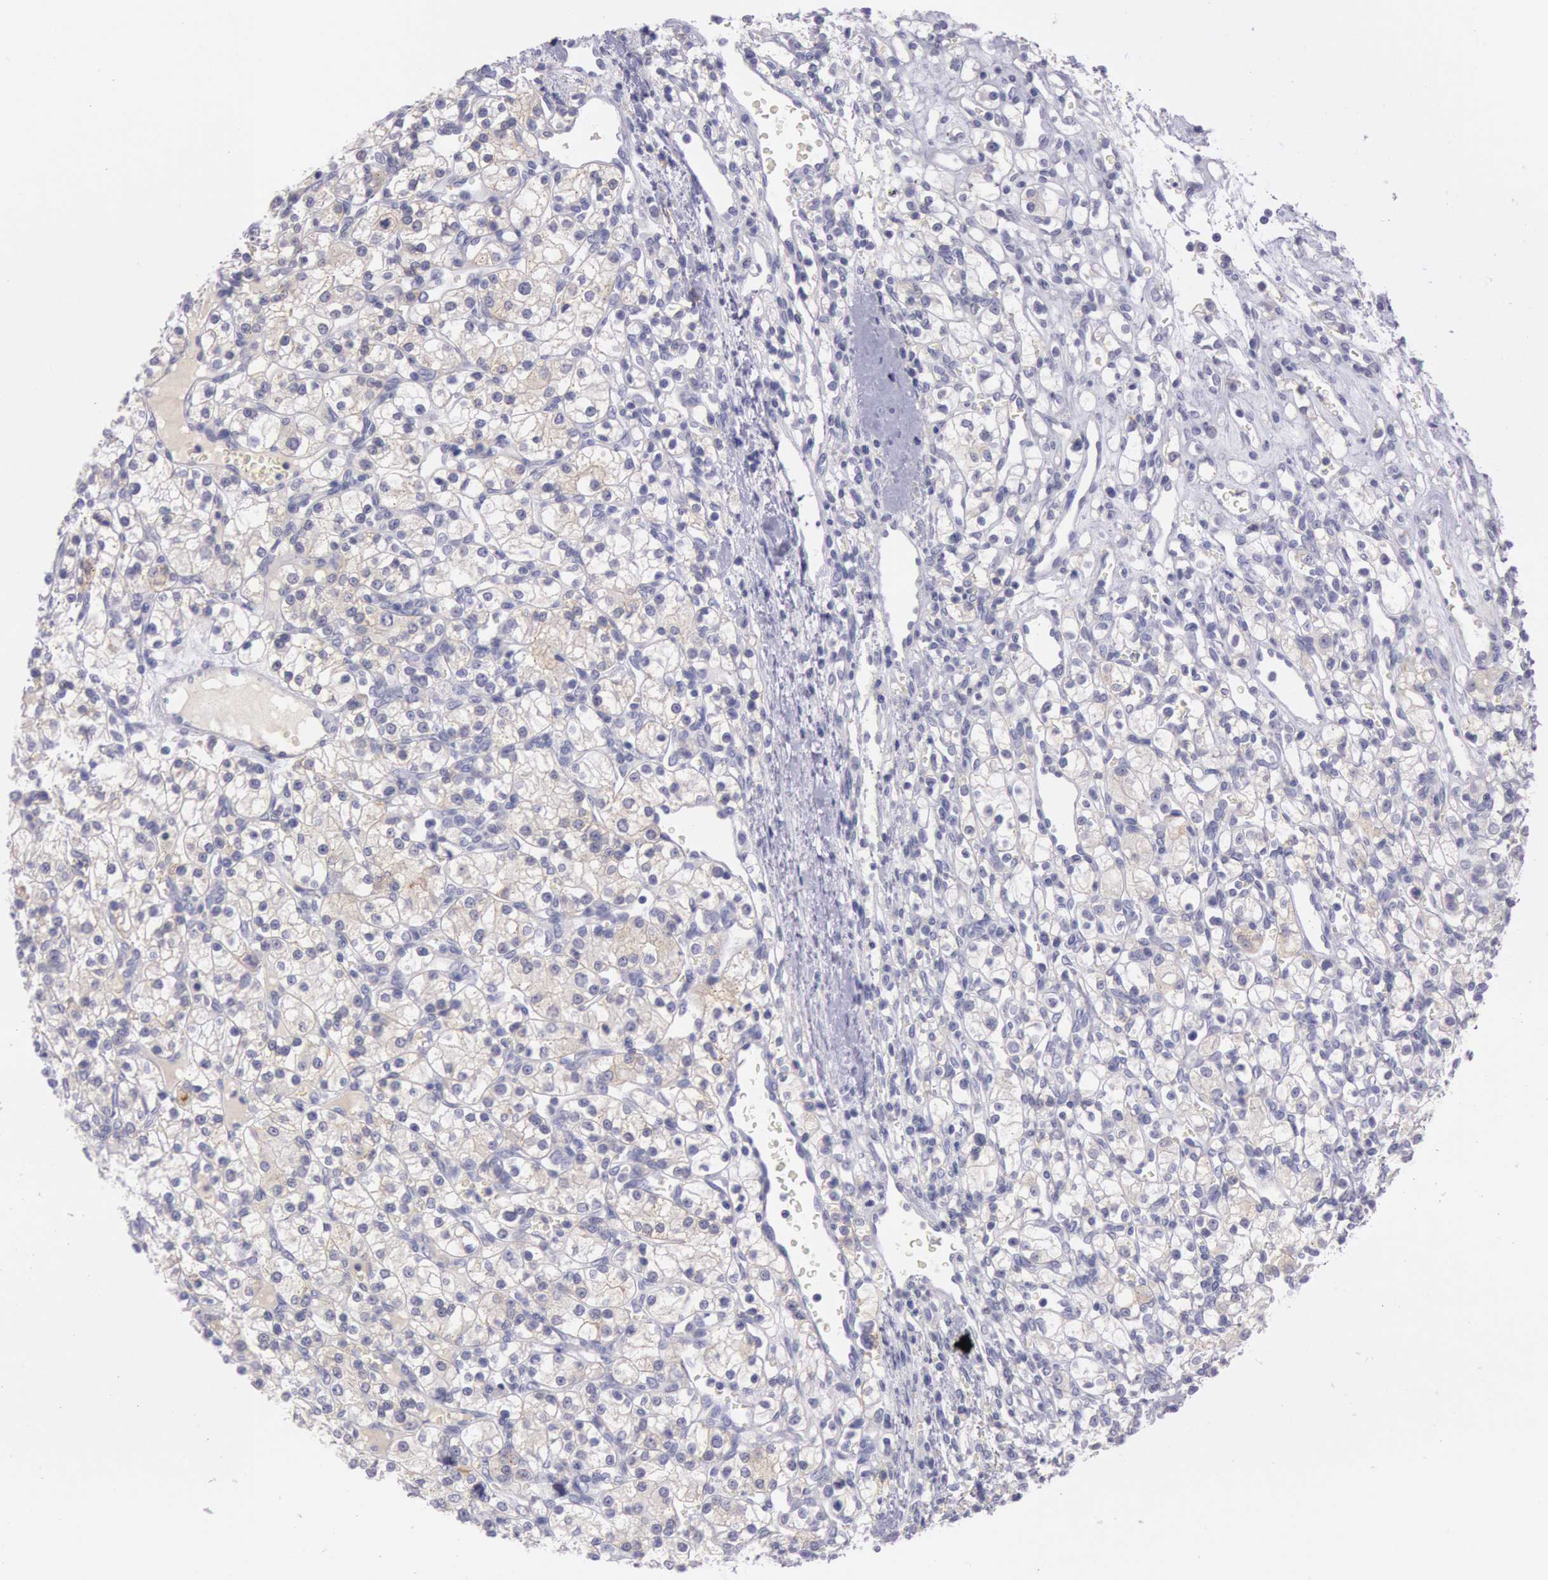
{"staining": {"intensity": "weak", "quantity": "<25%", "location": "cytoplasmic/membranous"}, "tissue": "renal cancer", "cell_type": "Tumor cells", "image_type": "cancer", "snomed": [{"axis": "morphology", "description": "Adenocarcinoma, NOS"}, {"axis": "topography", "description": "Kidney"}], "caption": "Protein analysis of renal adenocarcinoma demonstrates no significant expression in tumor cells.", "gene": "EGFR", "patient": {"sex": "female", "age": 62}}